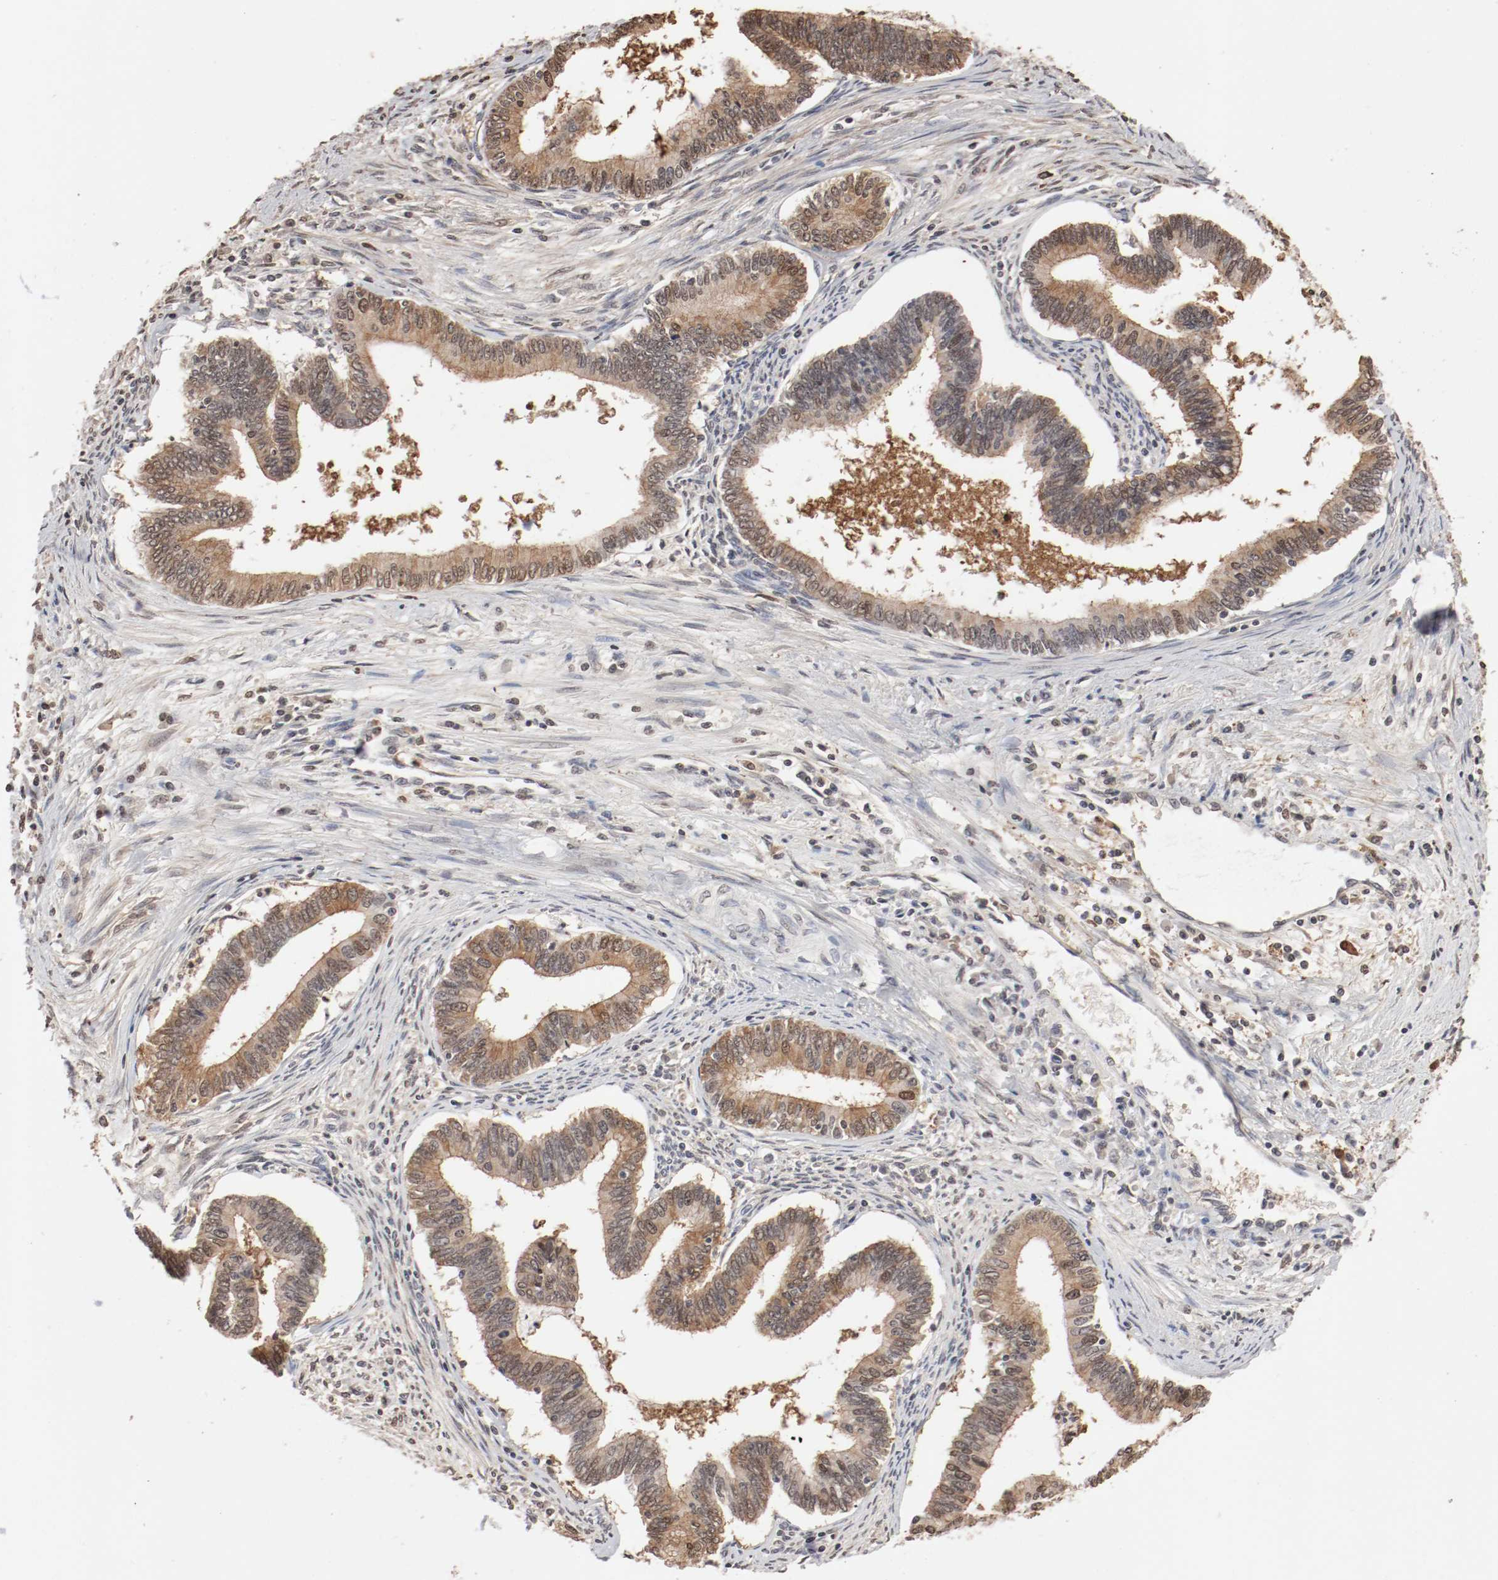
{"staining": {"intensity": "moderate", "quantity": ">75%", "location": "cytoplasmic/membranous,nuclear"}, "tissue": "cervical cancer", "cell_type": "Tumor cells", "image_type": "cancer", "snomed": [{"axis": "morphology", "description": "Adenocarcinoma, NOS"}, {"axis": "topography", "description": "Cervix"}], "caption": "Cervical adenocarcinoma was stained to show a protein in brown. There is medium levels of moderate cytoplasmic/membranous and nuclear staining in approximately >75% of tumor cells.", "gene": "WASL", "patient": {"sex": "female", "age": 36}}